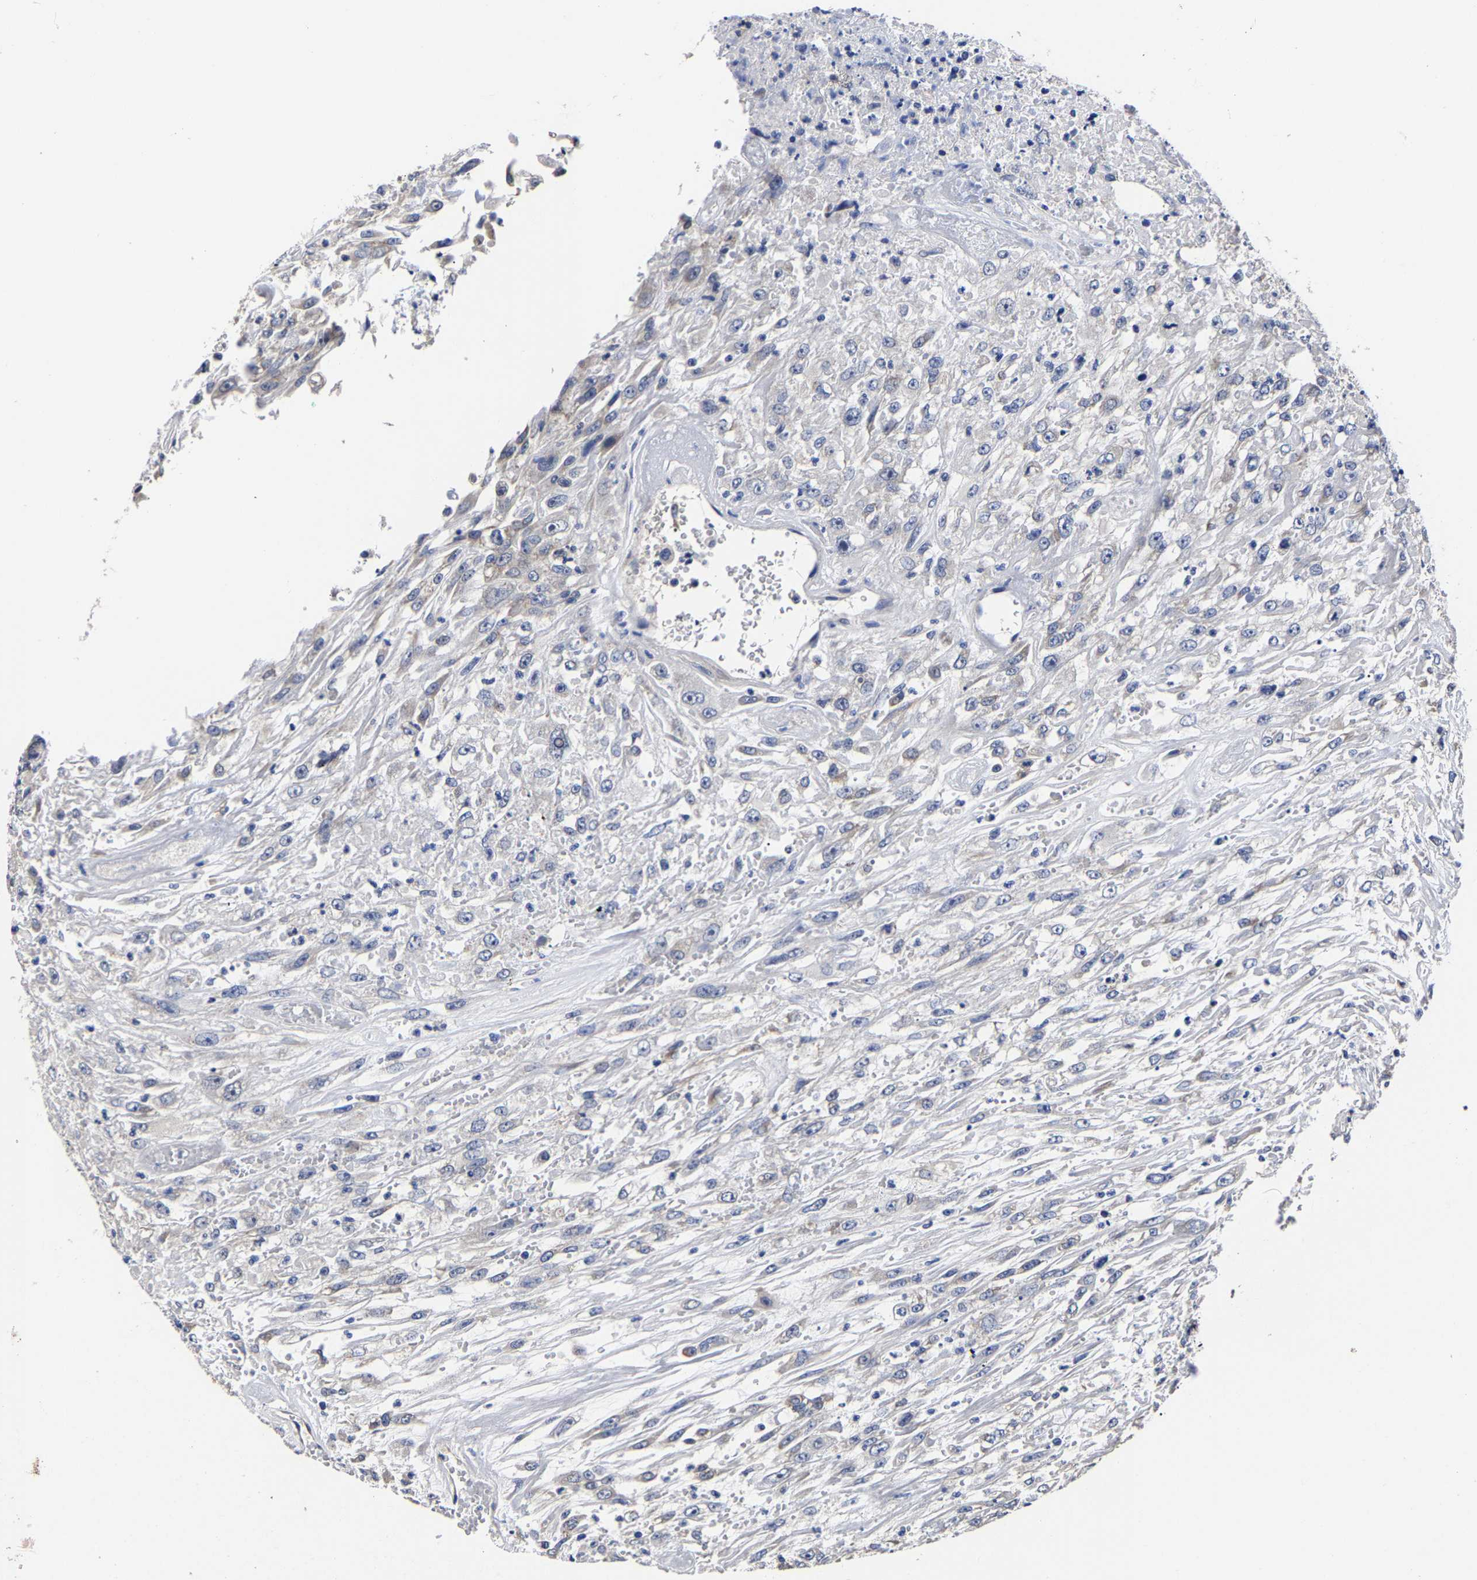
{"staining": {"intensity": "negative", "quantity": "none", "location": "none"}, "tissue": "urothelial cancer", "cell_type": "Tumor cells", "image_type": "cancer", "snomed": [{"axis": "morphology", "description": "Urothelial carcinoma, High grade"}, {"axis": "topography", "description": "Urinary bladder"}], "caption": "Photomicrograph shows no protein staining in tumor cells of urothelial cancer tissue.", "gene": "AASS", "patient": {"sex": "male", "age": 46}}